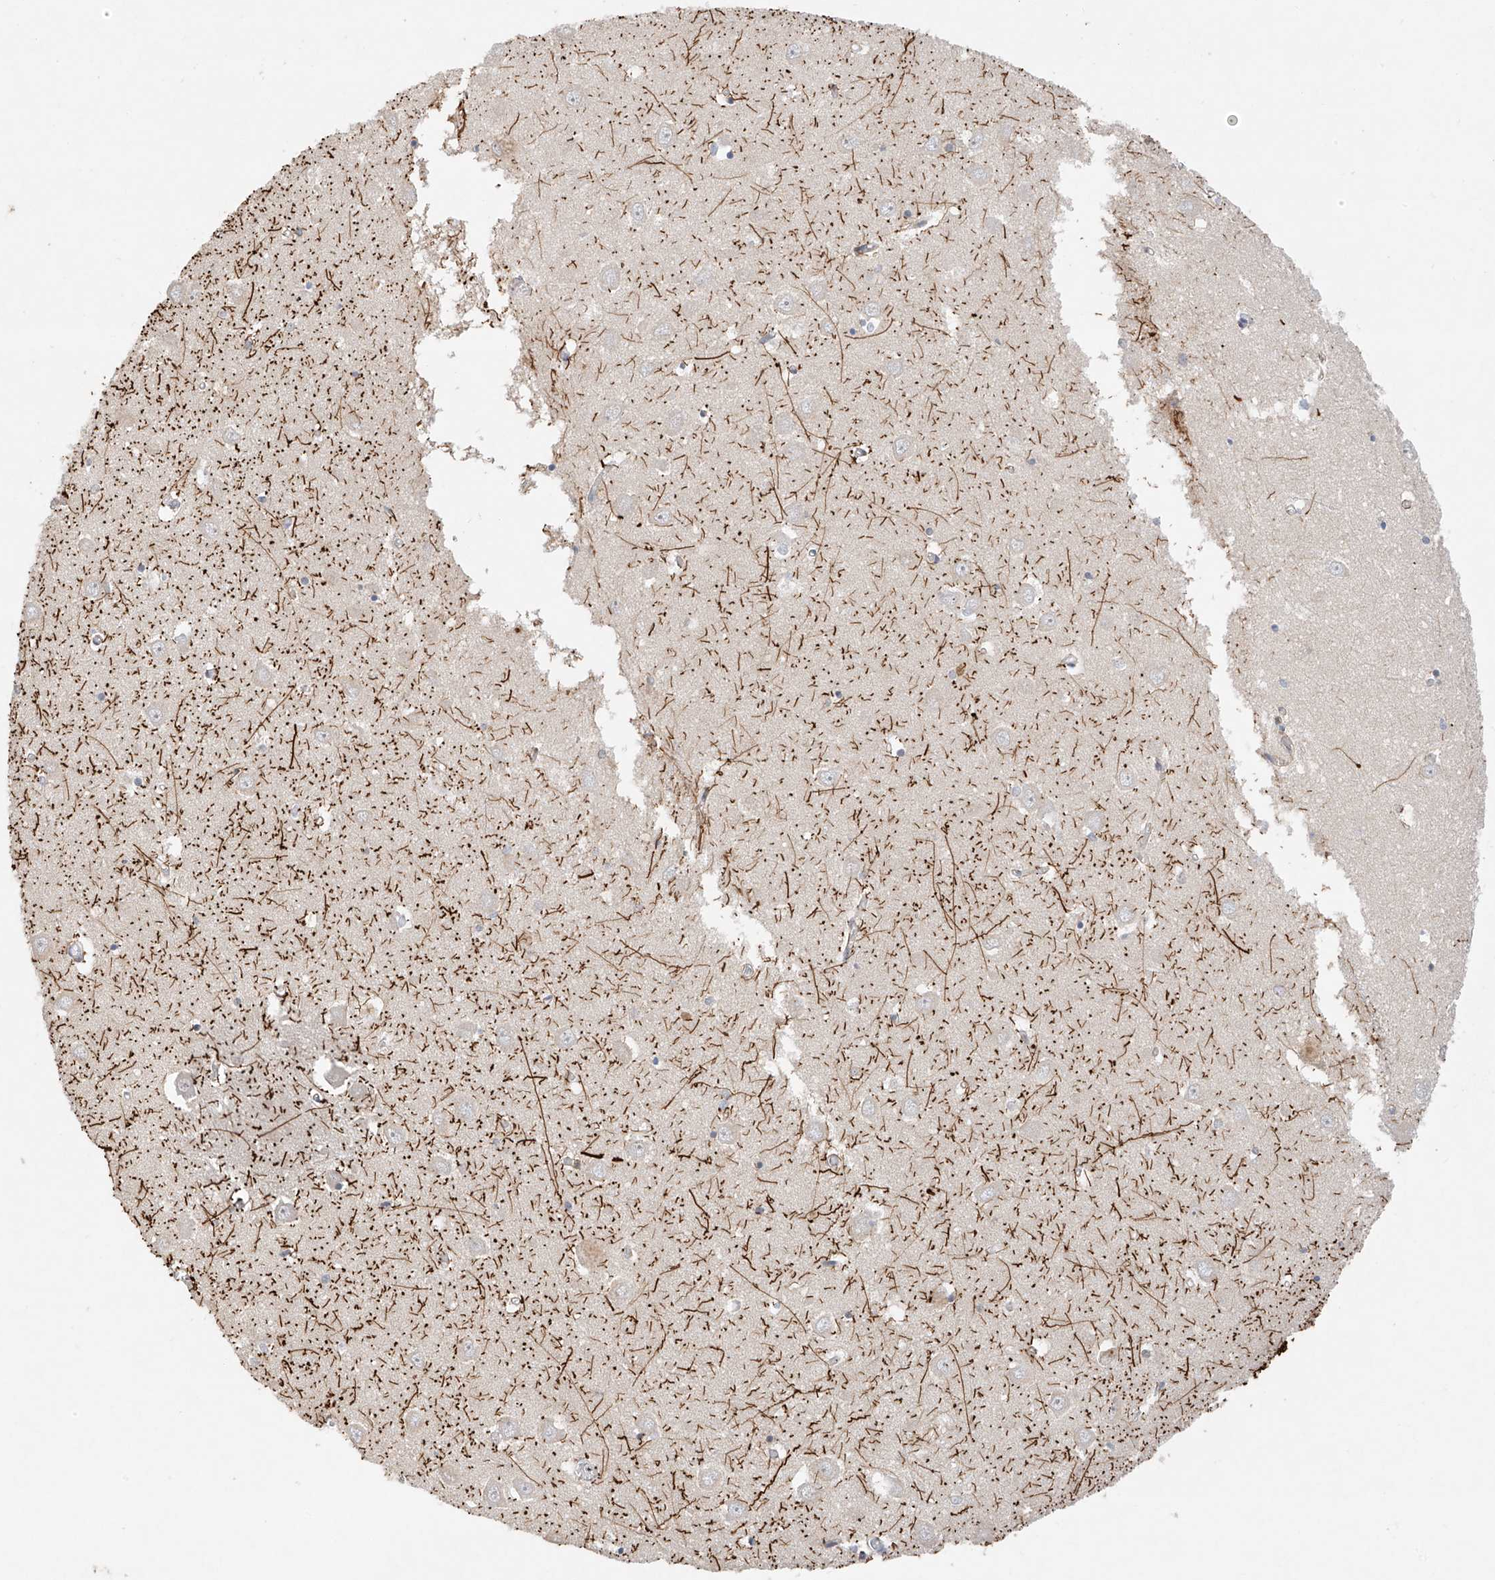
{"staining": {"intensity": "strong", "quantity": "<25%", "location": "cytoplasmic/membranous"}, "tissue": "hippocampus", "cell_type": "Glial cells", "image_type": "normal", "snomed": [{"axis": "morphology", "description": "Normal tissue, NOS"}, {"axis": "topography", "description": "Hippocampus"}], "caption": "Benign hippocampus was stained to show a protein in brown. There is medium levels of strong cytoplasmic/membranous staining in approximately <25% of glial cells. The protein of interest is shown in brown color, while the nuclei are stained blue.", "gene": "TASP1", "patient": {"sex": "male", "age": 70}}